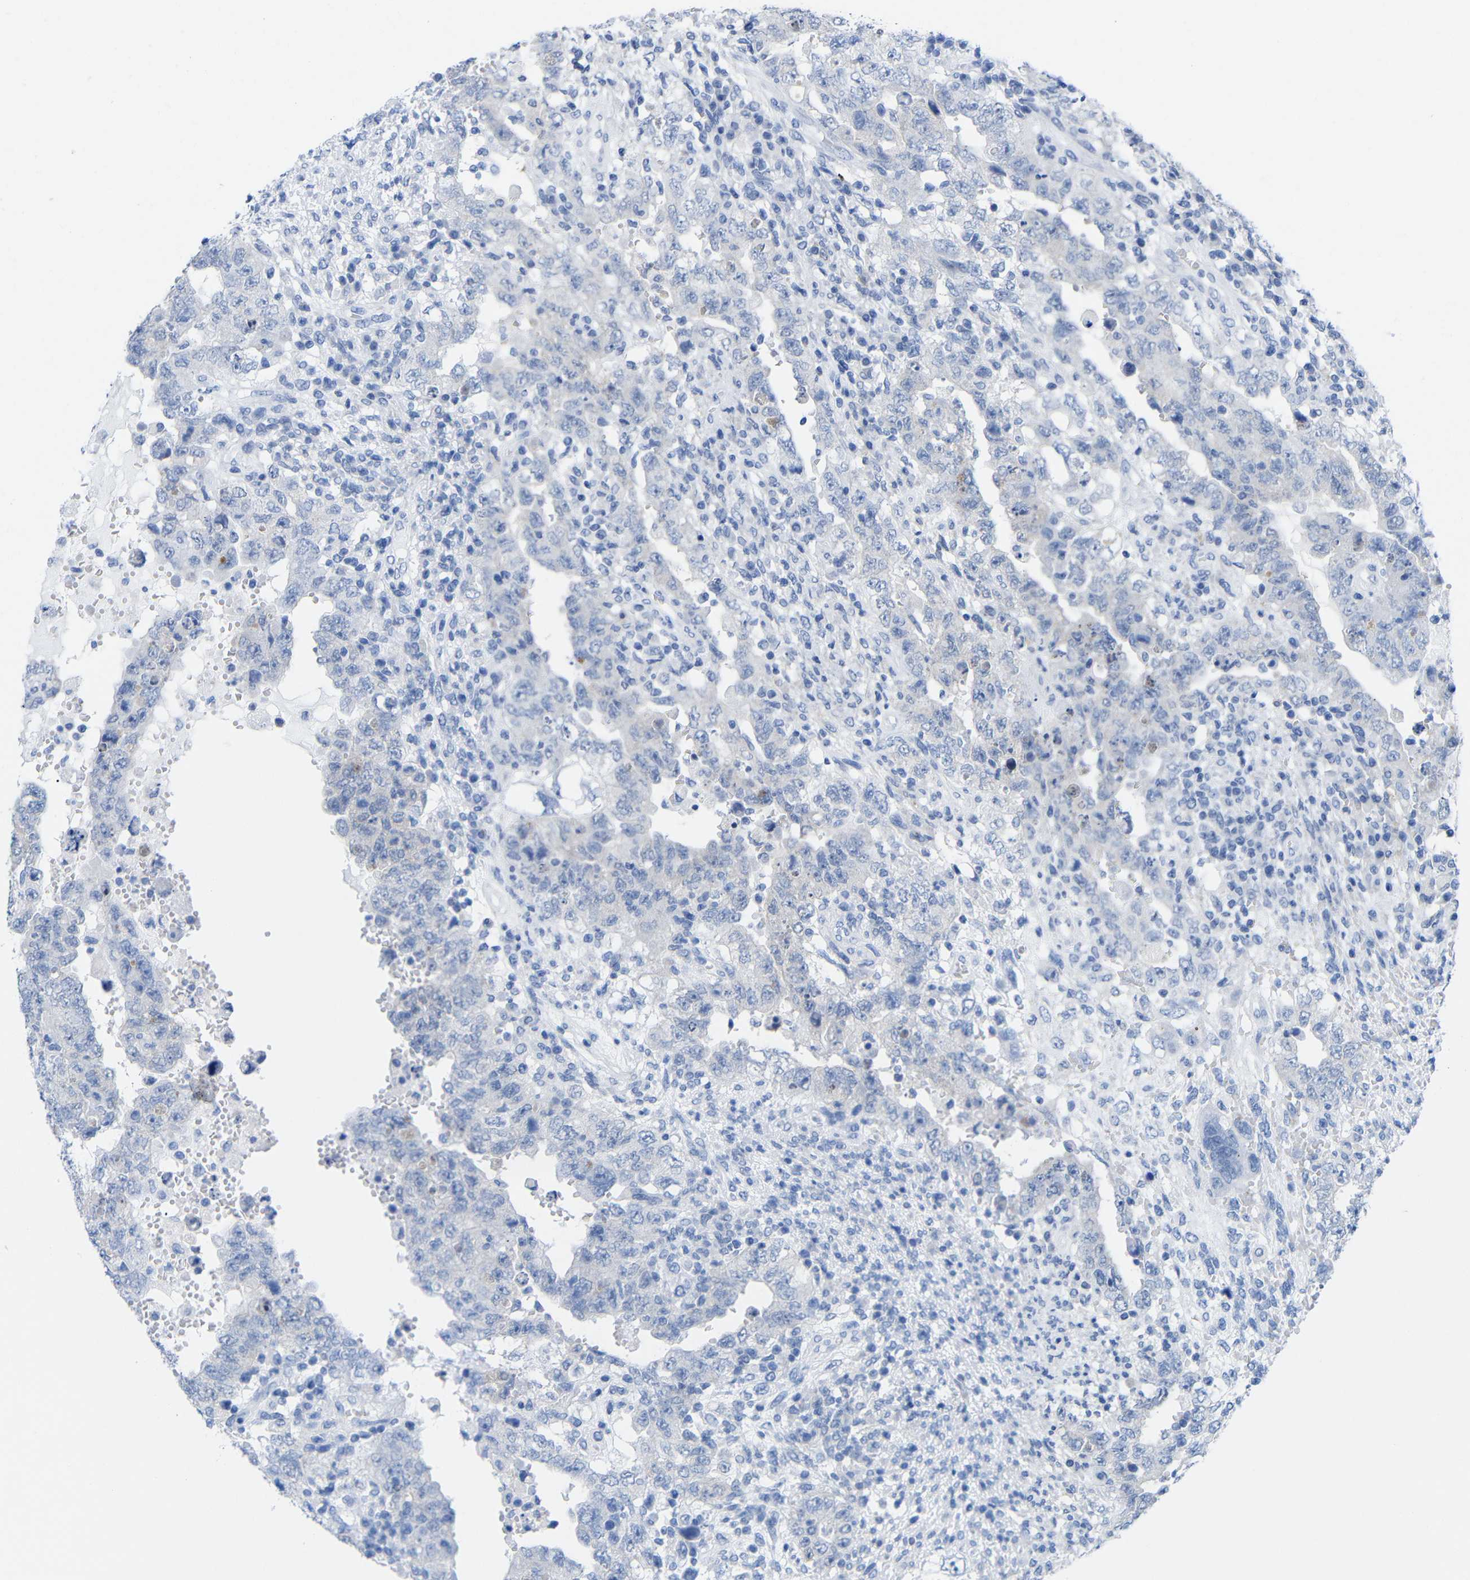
{"staining": {"intensity": "negative", "quantity": "none", "location": "none"}, "tissue": "testis cancer", "cell_type": "Tumor cells", "image_type": "cancer", "snomed": [{"axis": "morphology", "description": "Carcinoma, Embryonal, NOS"}, {"axis": "topography", "description": "Testis"}], "caption": "This is a photomicrograph of IHC staining of testis cancer, which shows no staining in tumor cells.", "gene": "PEBP1", "patient": {"sex": "male", "age": 26}}